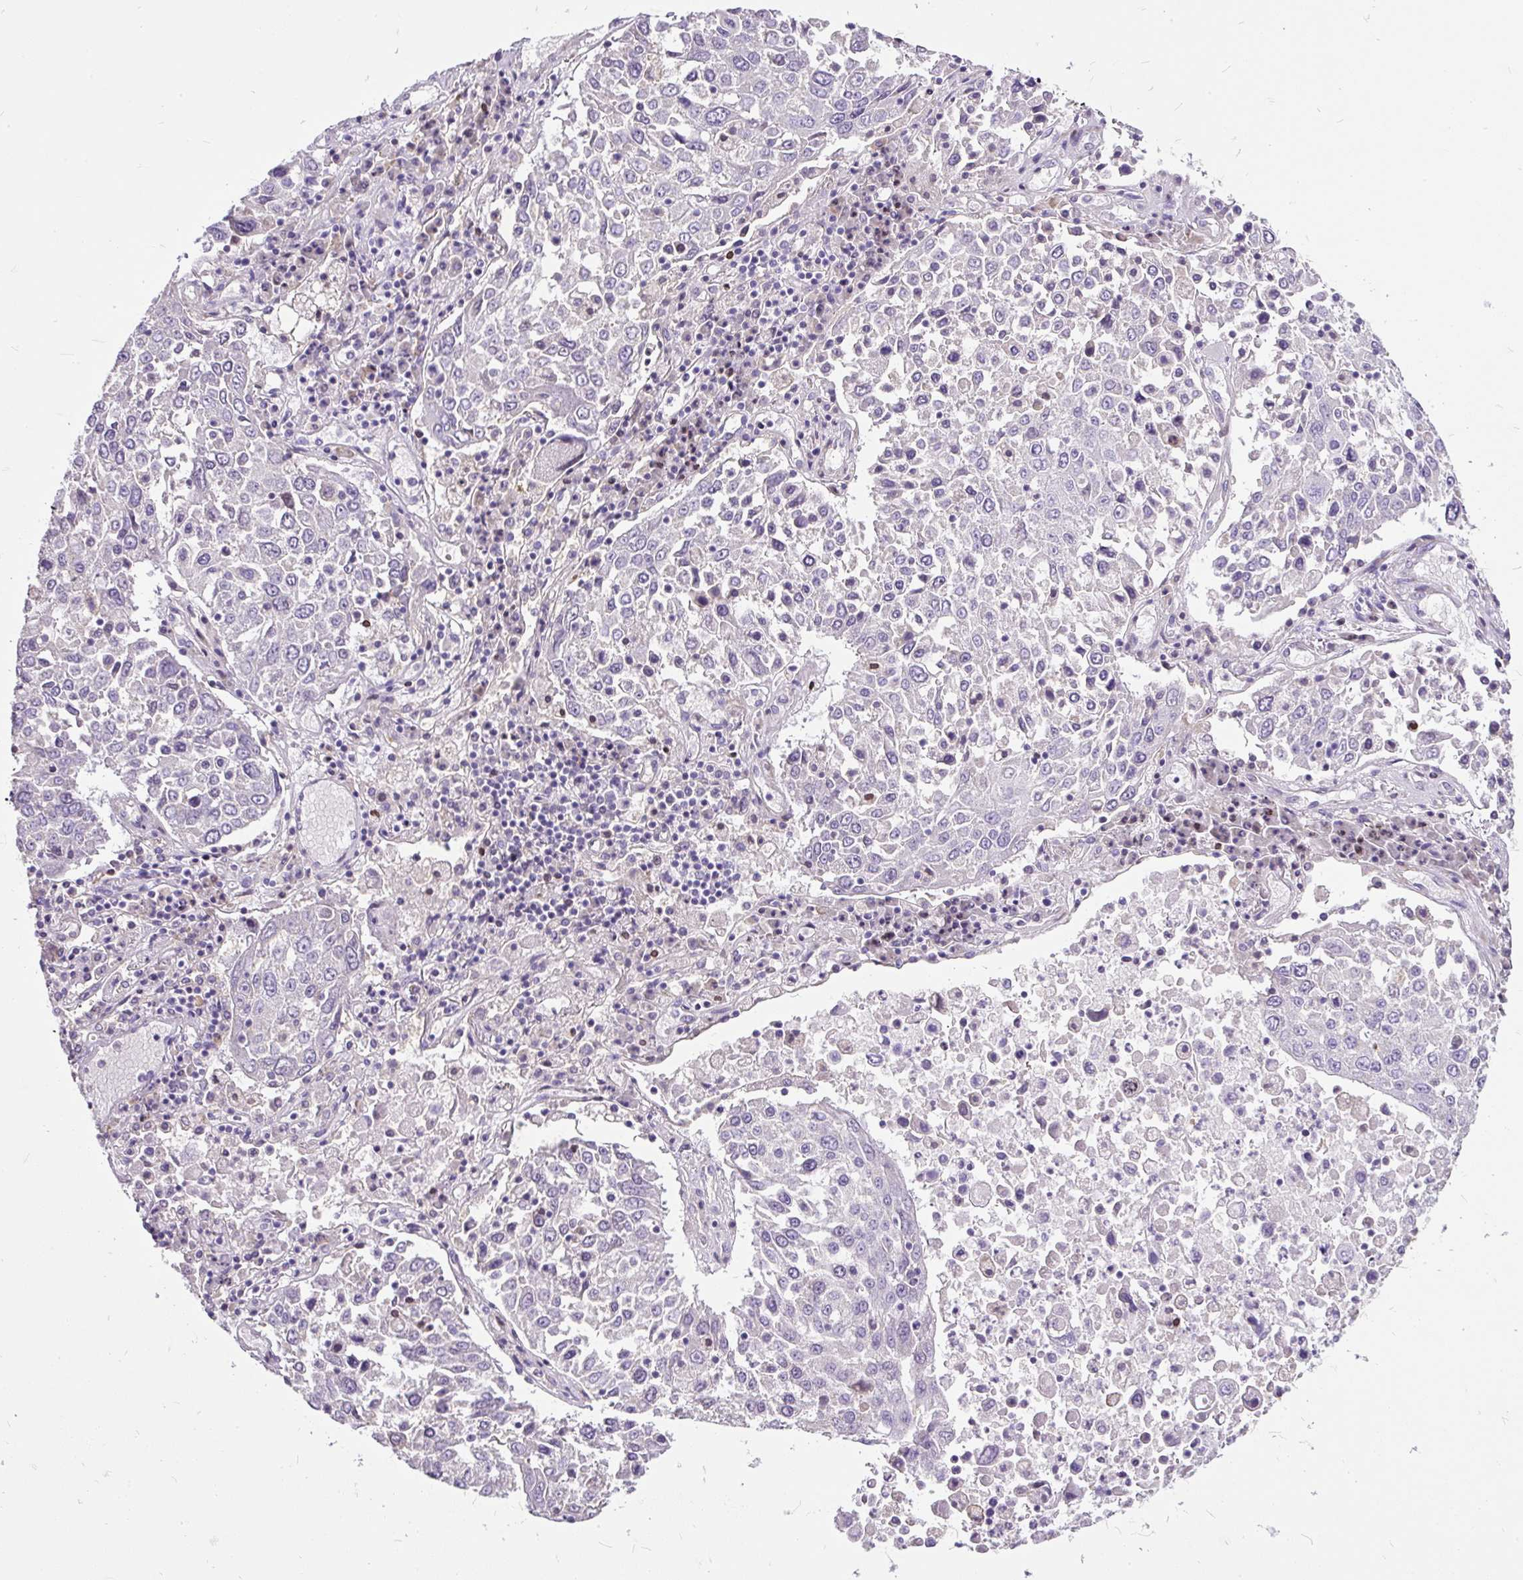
{"staining": {"intensity": "negative", "quantity": "none", "location": "none"}, "tissue": "lung cancer", "cell_type": "Tumor cells", "image_type": "cancer", "snomed": [{"axis": "morphology", "description": "Squamous cell carcinoma, NOS"}, {"axis": "topography", "description": "Lung"}], "caption": "A high-resolution micrograph shows IHC staining of lung cancer, which displays no significant expression in tumor cells.", "gene": "GBX1", "patient": {"sex": "male", "age": 65}}